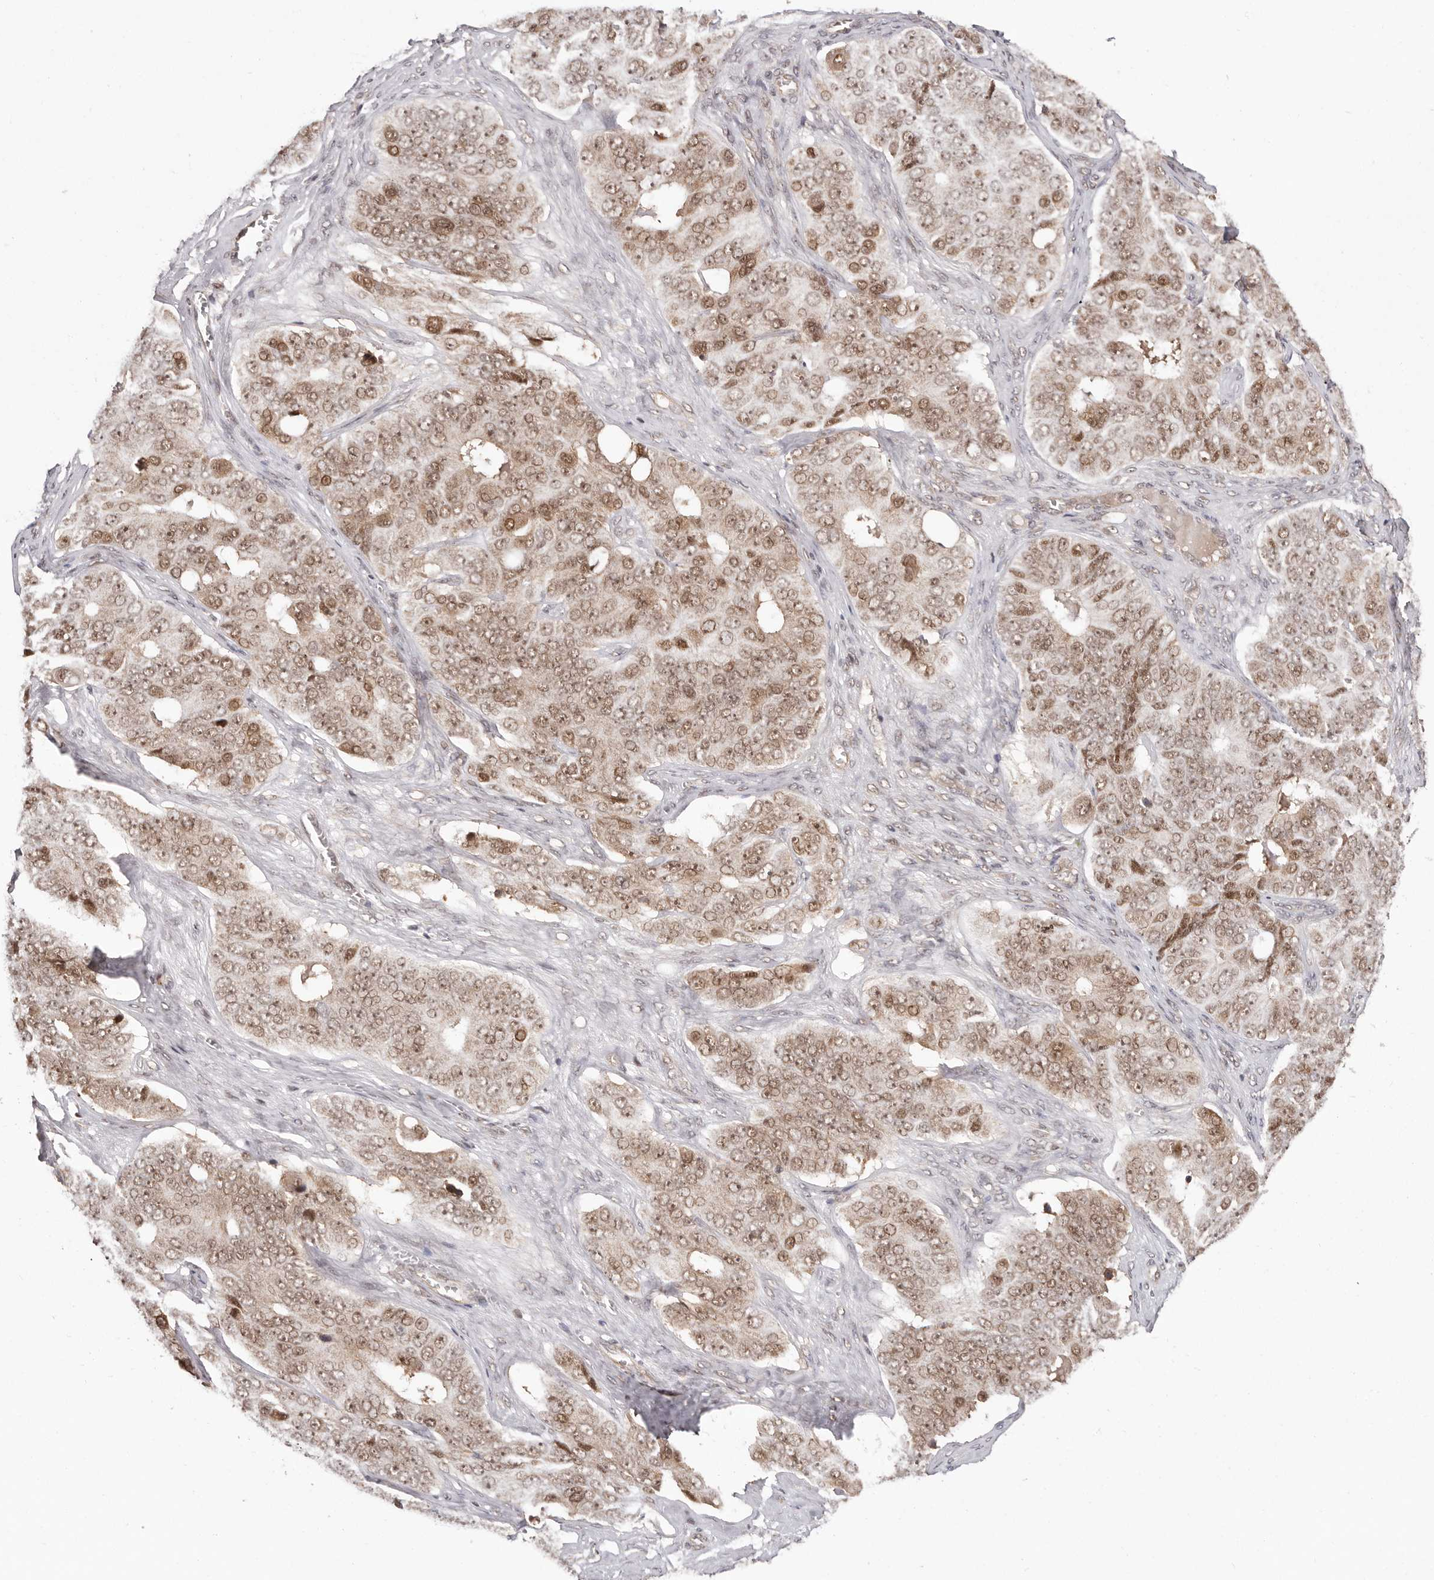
{"staining": {"intensity": "moderate", "quantity": ">75%", "location": "cytoplasmic/membranous,nuclear"}, "tissue": "ovarian cancer", "cell_type": "Tumor cells", "image_type": "cancer", "snomed": [{"axis": "morphology", "description": "Carcinoma, endometroid"}, {"axis": "topography", "description": "Ovary"}], "caption": "Ovarian endometroid carcinoma was stained to show a protein in brown. There is medium levels of moderate cytoplasmic/membranous and nuclear positivity in approximately >75% of tumor cells.", "gene": "MED8", "patient": {"sex": "female", "age": 51}}